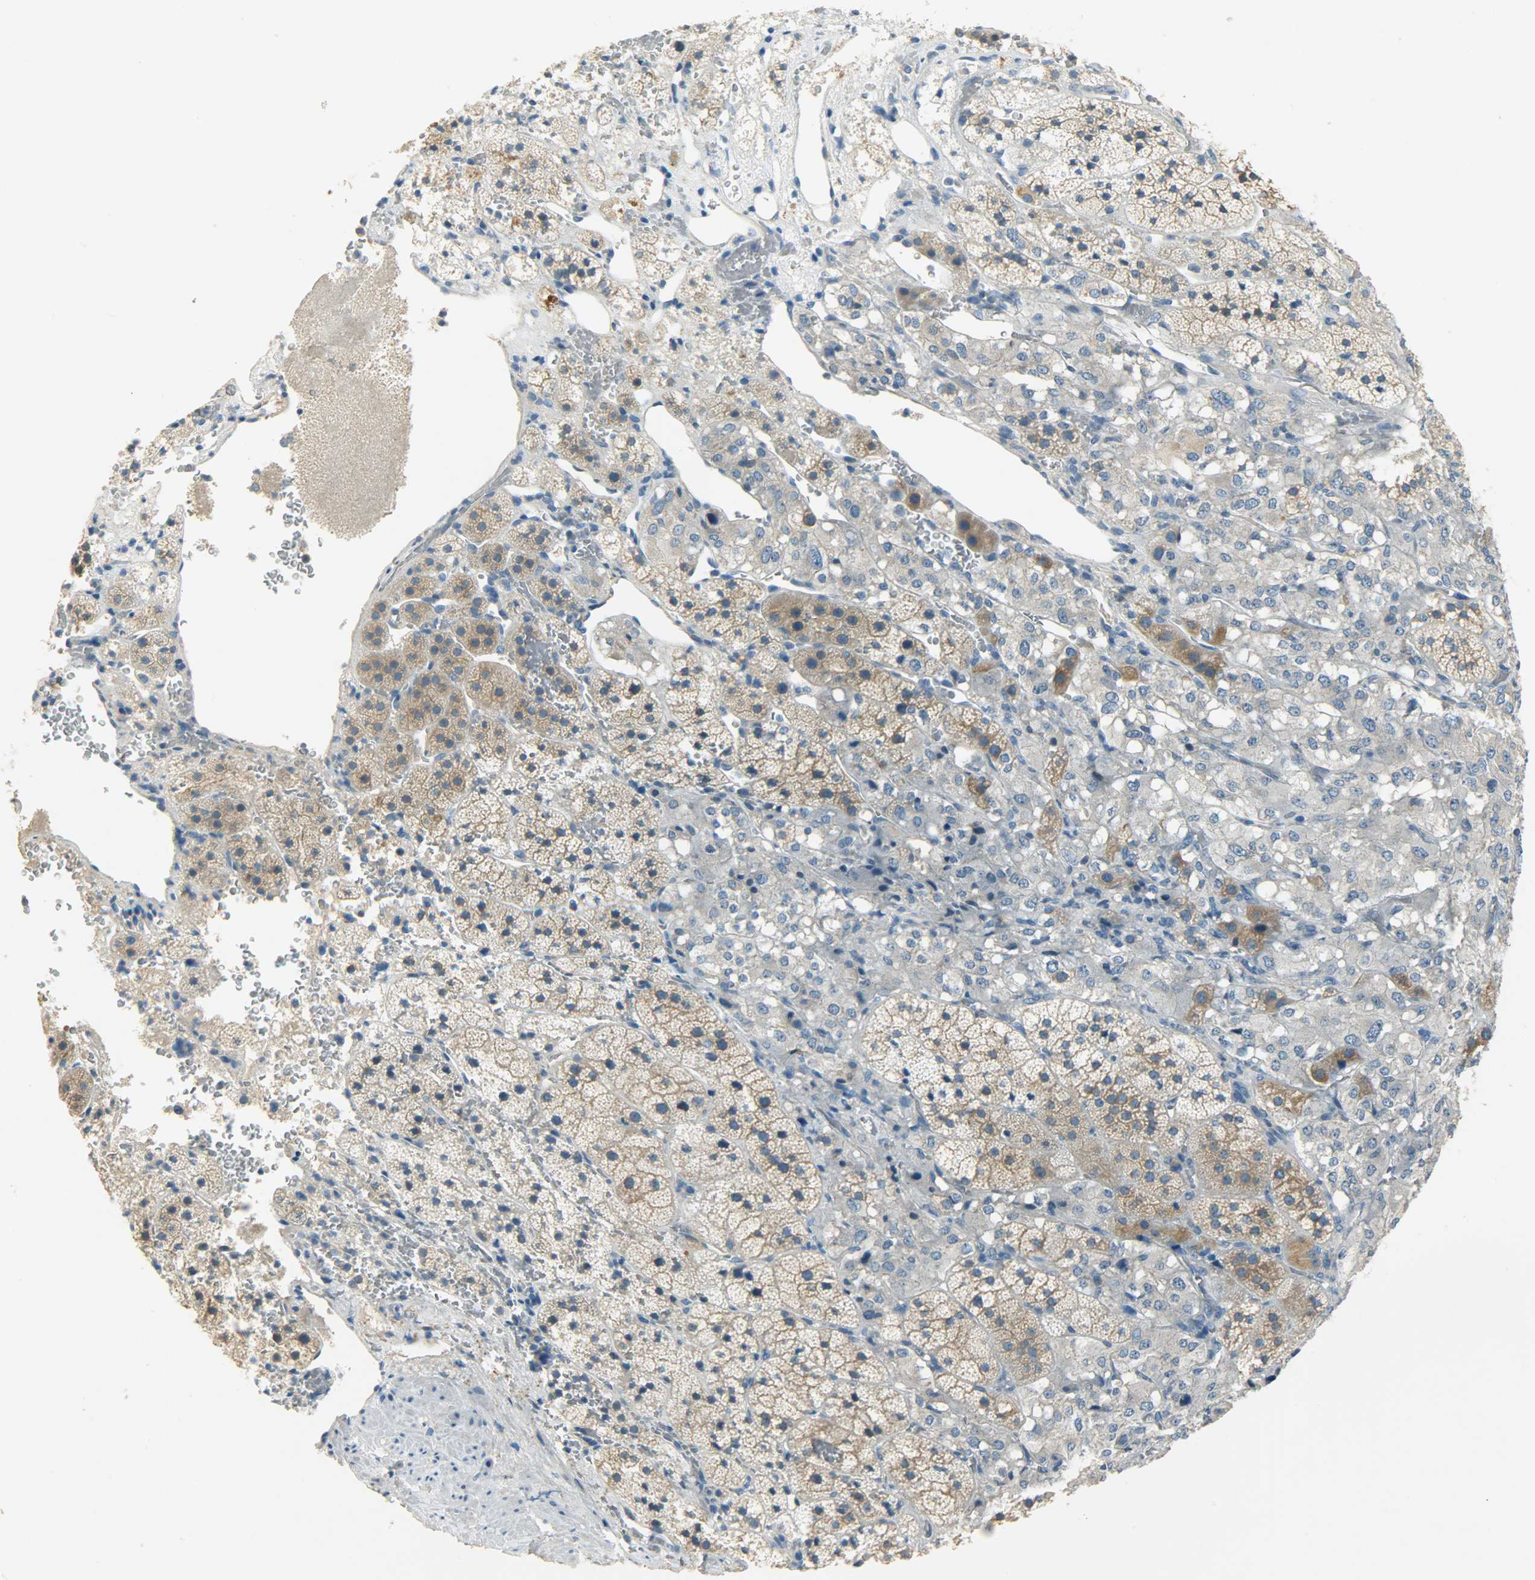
{"staining": {"intensity": "moderate", "quantity": ">75%", "location": "cytoplasmic/membranous"}, "tissue": "adrenal gland", "cell_type": "Glandular cells", "image_type": "normal", "snomed": [{"axis": "morphology", "description": "Normal tissue, NOS"}, {"axis": "topography", "description": "Adrenal gland"}], "caption": "Immunohistochemistry of normal adrenal gland demonstrates medium levels of moderate cytoplasmic/membranous staining in approximately >75% of glandular cells.", "gene": "DSG2", "patient": {"sex": "female", "age": 44}}